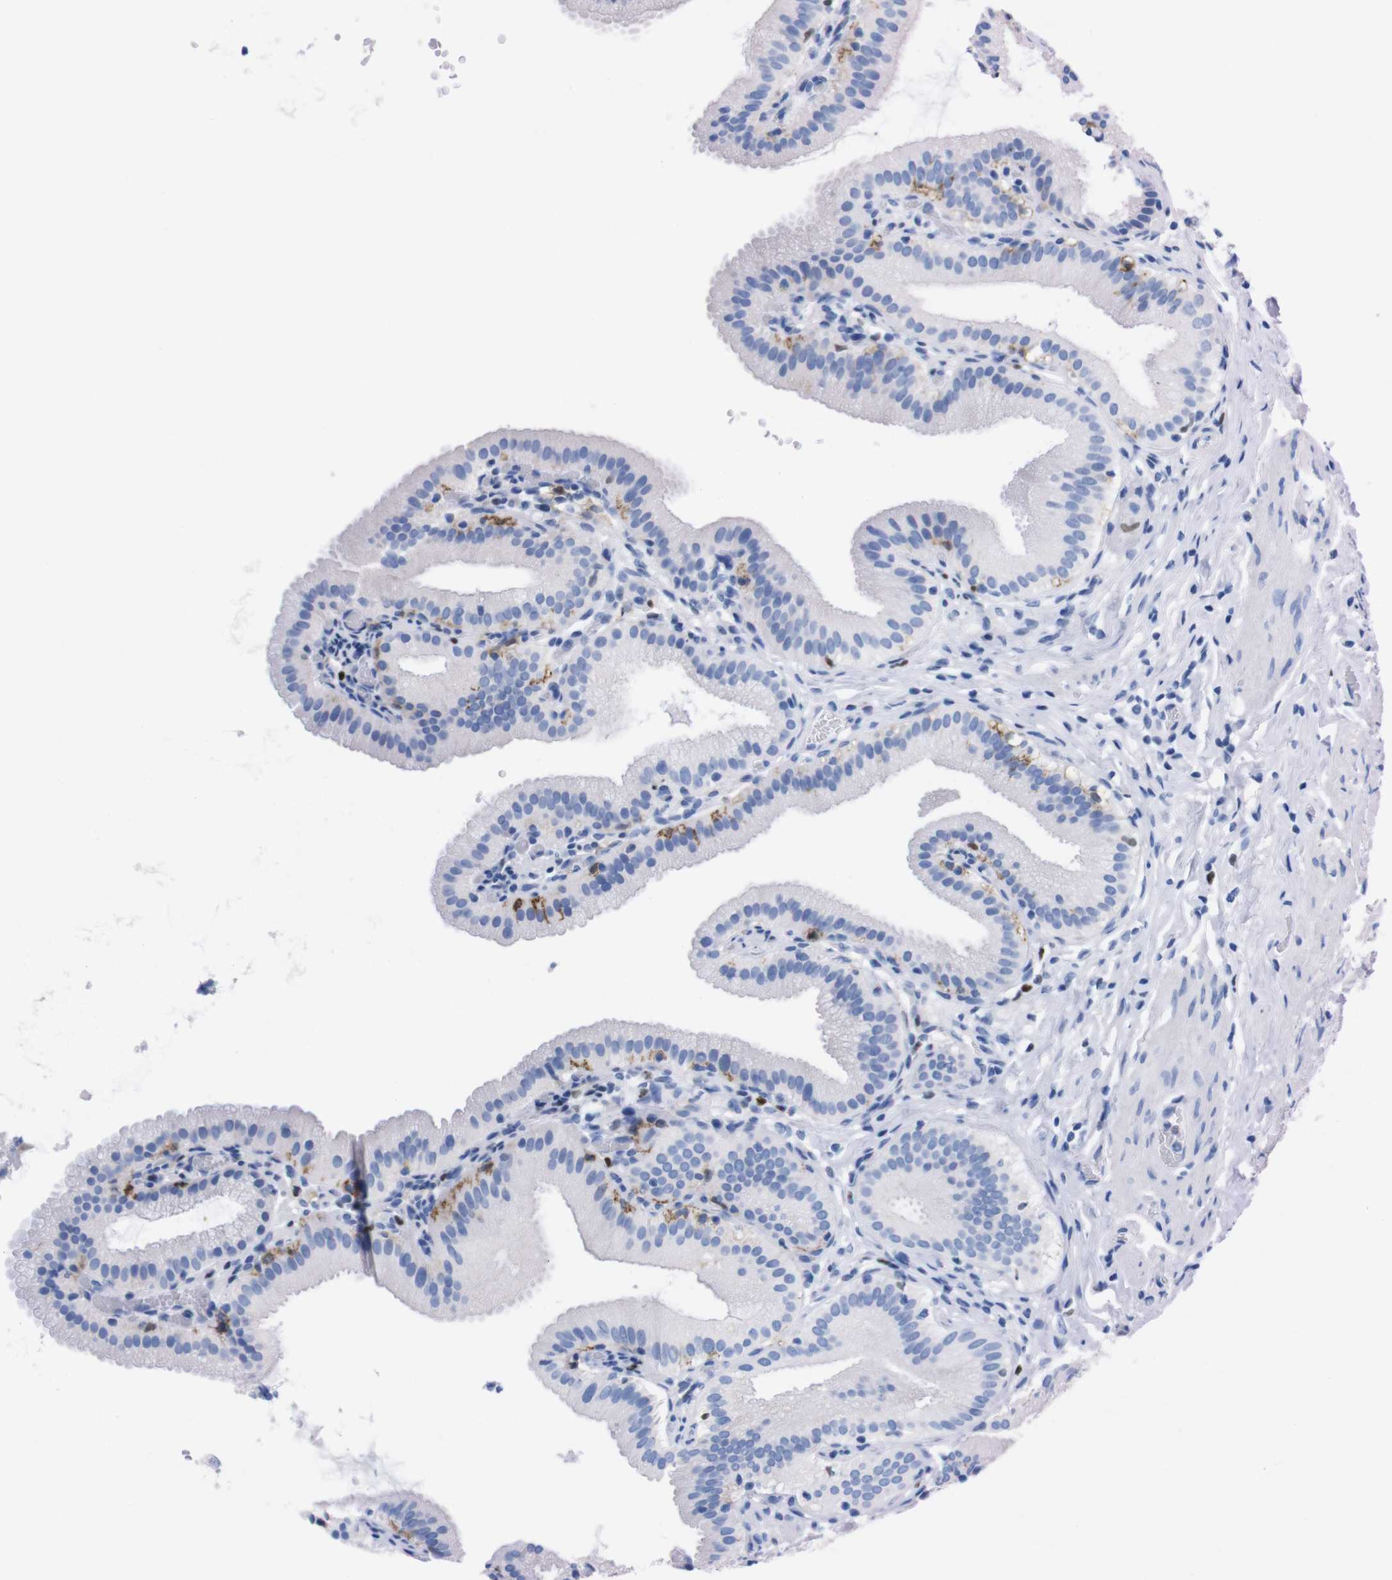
{"staining": {"intensity": "negative", "quantity": "none", "location": "none"}, "tissue": "gallbladder", "cell_type": "Glandular cells", "image_type": "normal", "snomed": [{"axis": "morphology", "description": "Normal tissue, NOS"}, {"axis": "topography", "description": "Gallbladder"}], "caption": "An immunohistochemistry histopathology image of unremarkable gallbladder is shown. There is no staining in glandular cells of gallbladder. (DAB immunohistochemistry (IHC) with hematoxylin counter stain).", "gene": "P2RY12", "patient": {"sex": "male", "age": 54}}